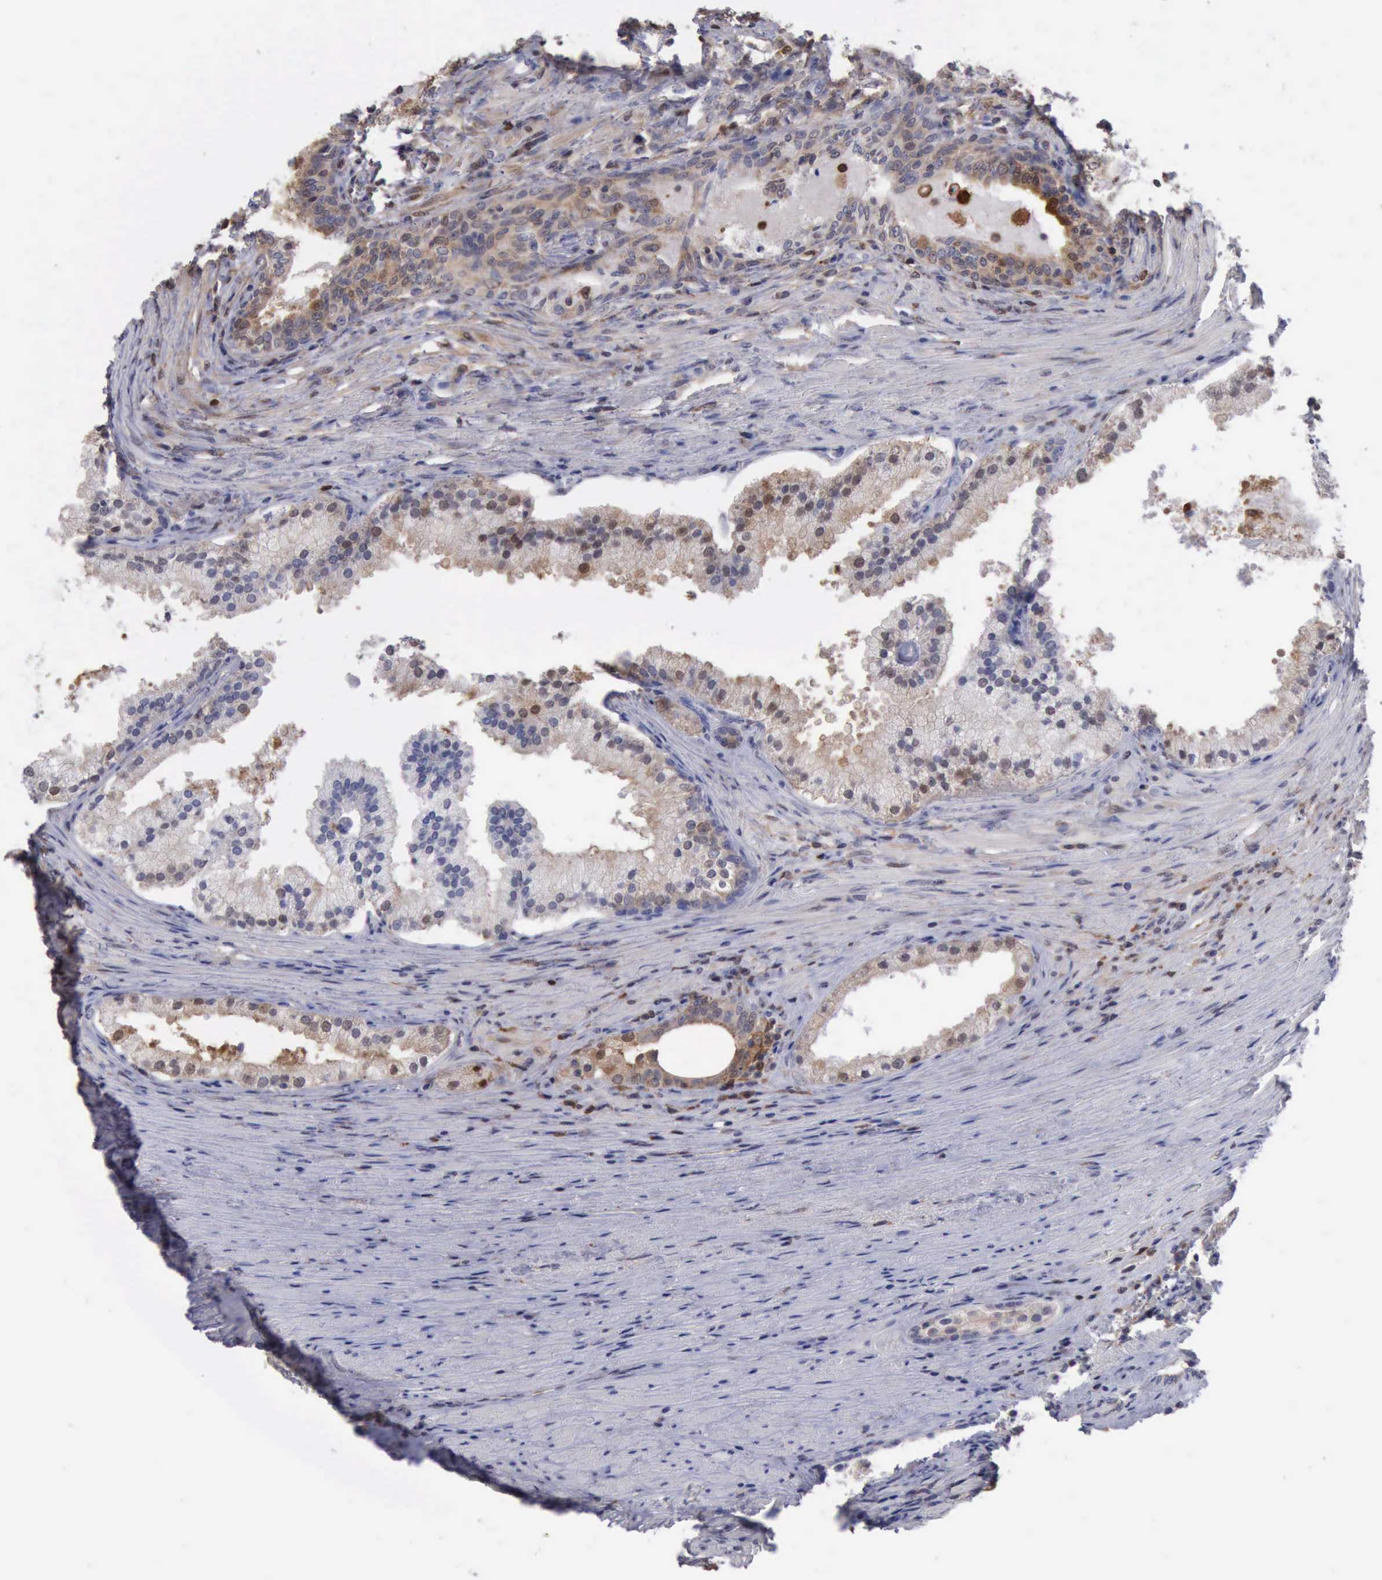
{"staining": {"intensity": "weak", "quantity": "<25%", "location": "nuclear"}, "tissue": "prostate cancer", "cell_type": "Tumor cells", "image_type": "cancer", "snomed": [{"axis": "morphology", "description": "Adenocarcinoma, Medium grade"}, {"axis": "topography", "description": "Prostate"}], "caption": "Human prostate cancer stained for a protein using immunohistochemistry (IHC) displays no staining in tumor cells.", "gene": "STAT1", "patient": {"sex": "male", "age": 70}}